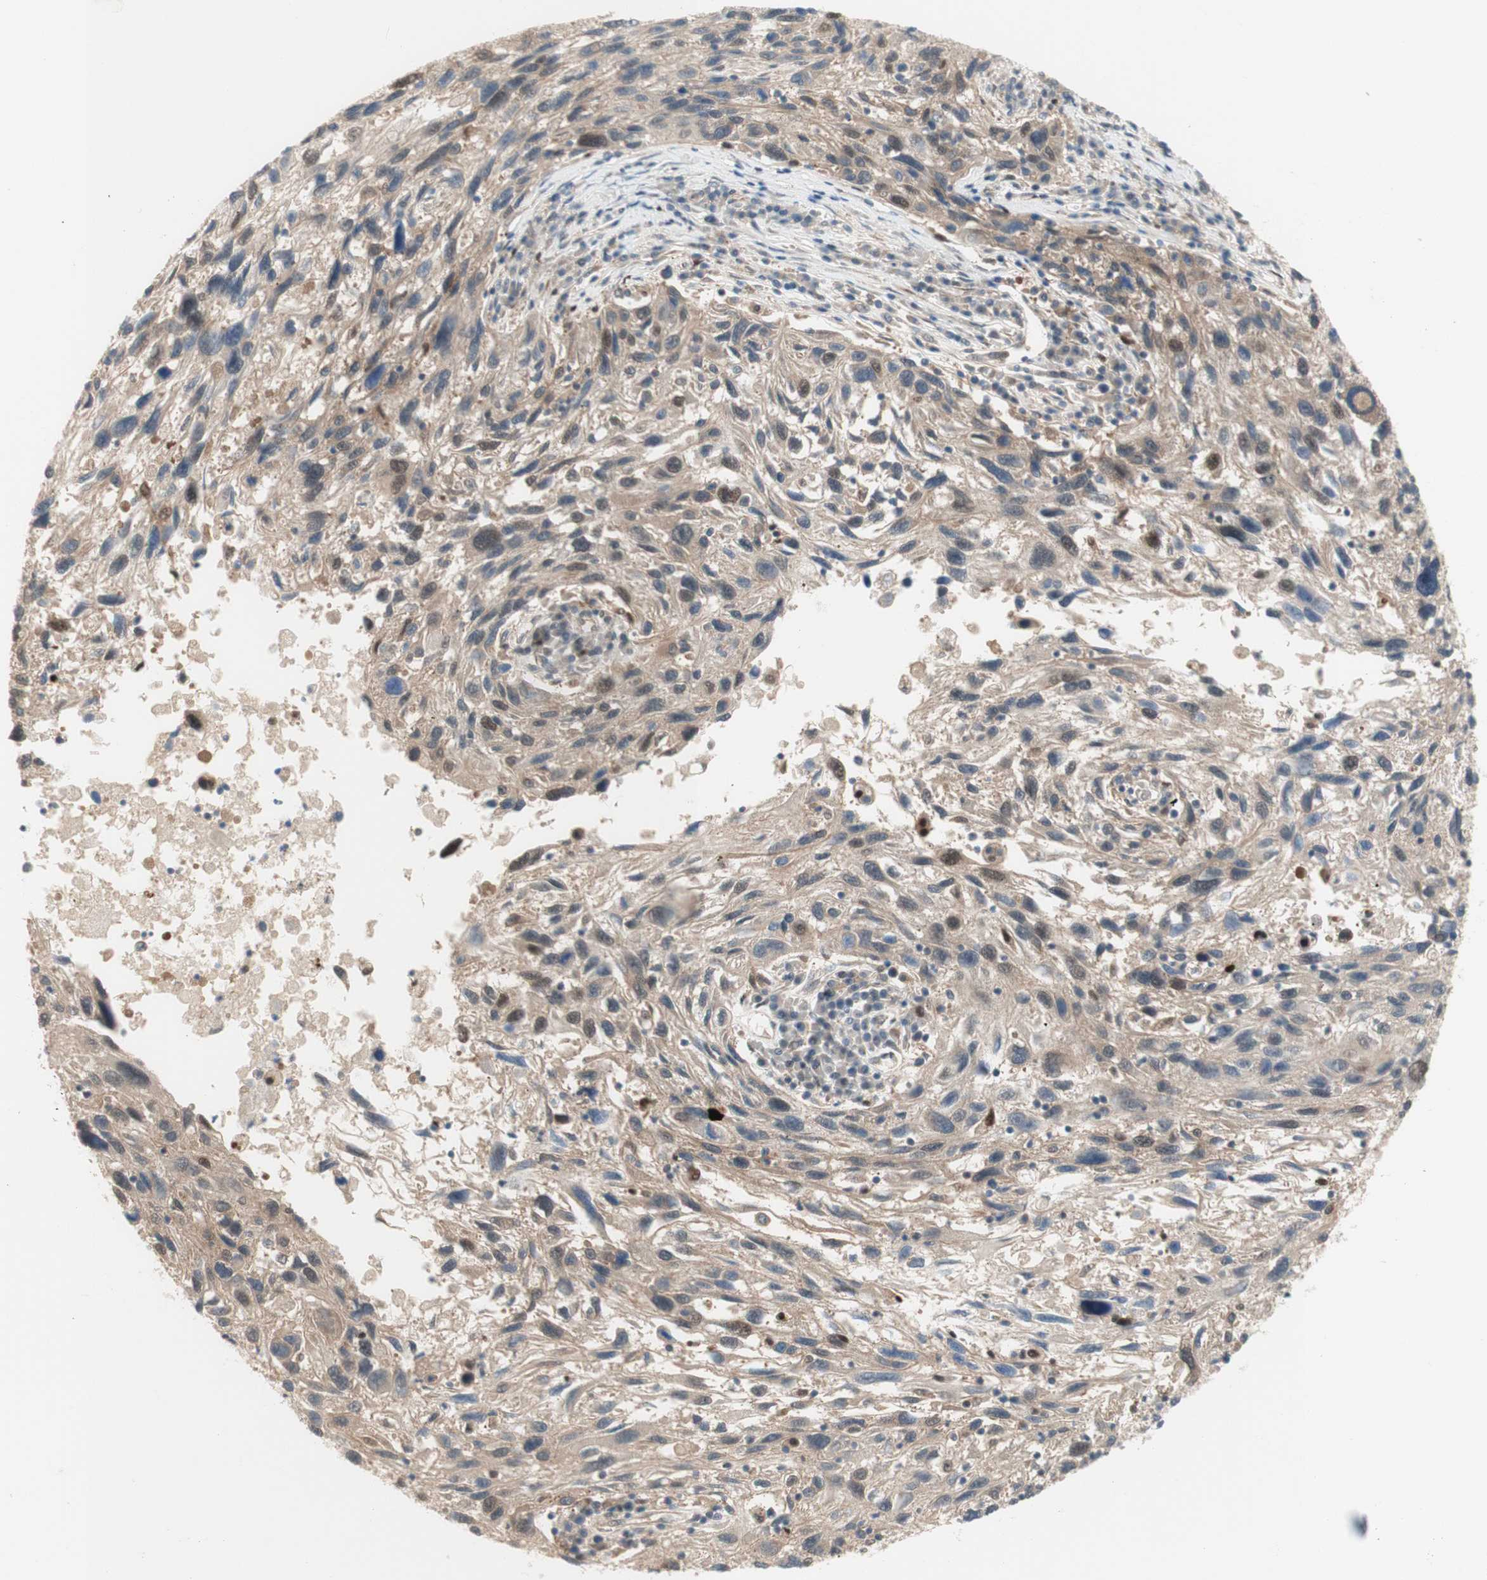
{"staining": {"intensity": "weak", "quantity": "<25%", "location": "nuclear"}, "tissue": "melanoma", "cell_type": "Tumor cells", "image_type": "cancer", "snomed": [{"axis": "morphology", "description": "Malignant melanoma, NOS"}, {"axis": "topography", "description": "Skin"}], "caption": "Tumor cells show no significant protein staining in malignant melanoma.", "gene": "RFNG", "patient": {"sex": "male", "age": 53}}